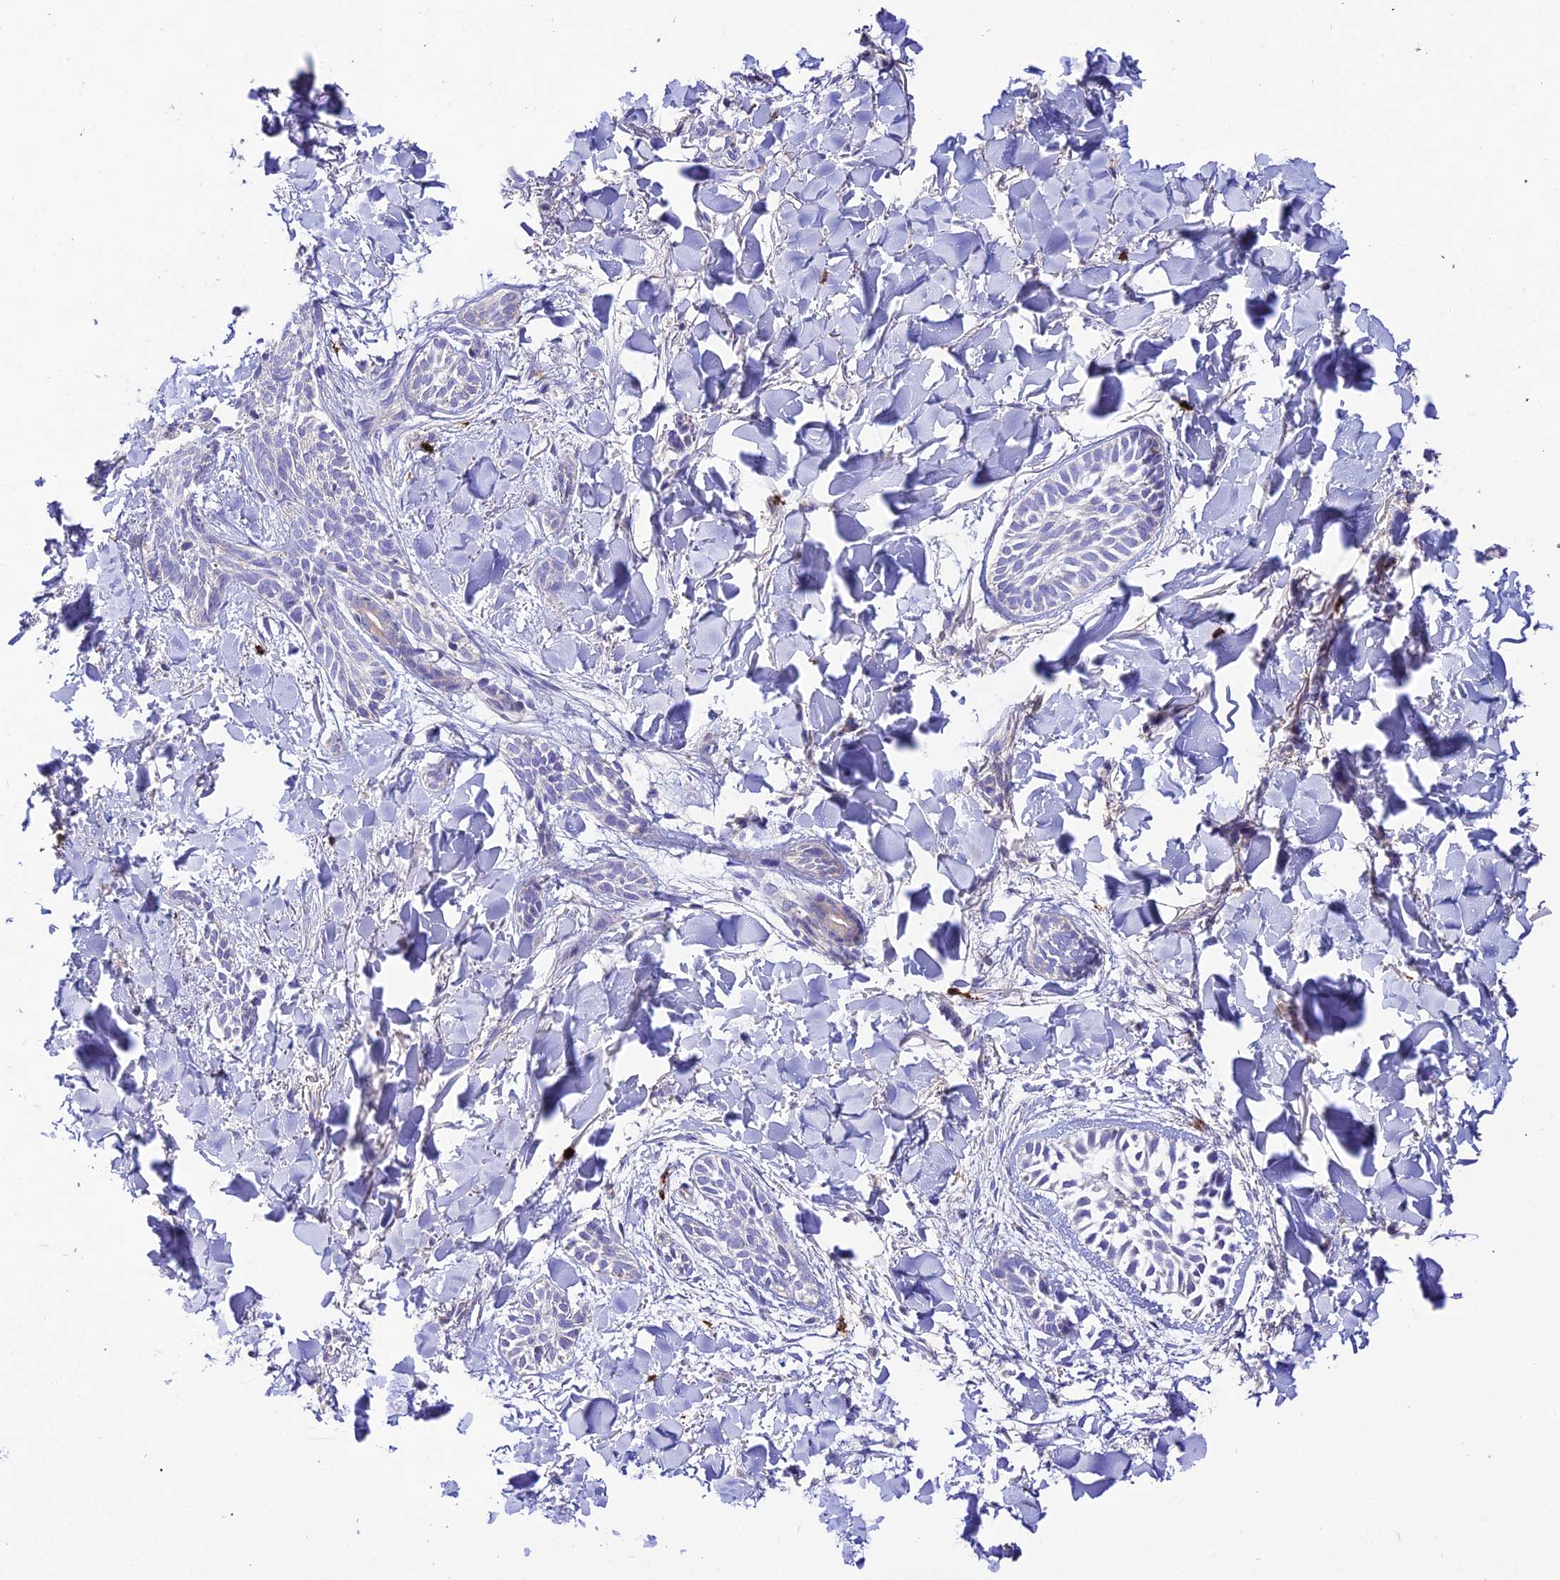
{"staining": {"intensity": "negative", "quantity": "none", "location": "none"}, "tissue": "skin cancer", "cell_type": "Tumor cells", "image_type": "cancer", "snomed": [{"axis": "morphology", "description": "Basal cell carcinoma"}, {"axis": "topography", "description": "Skin"}], "caption": "The IHC histopathology image has no significant staining in tumor cells of skin cancer (basal cell carcinoma) tissue.", "gene": "PTPRCAP", "patient": {"sex": "female", "age": 59}}